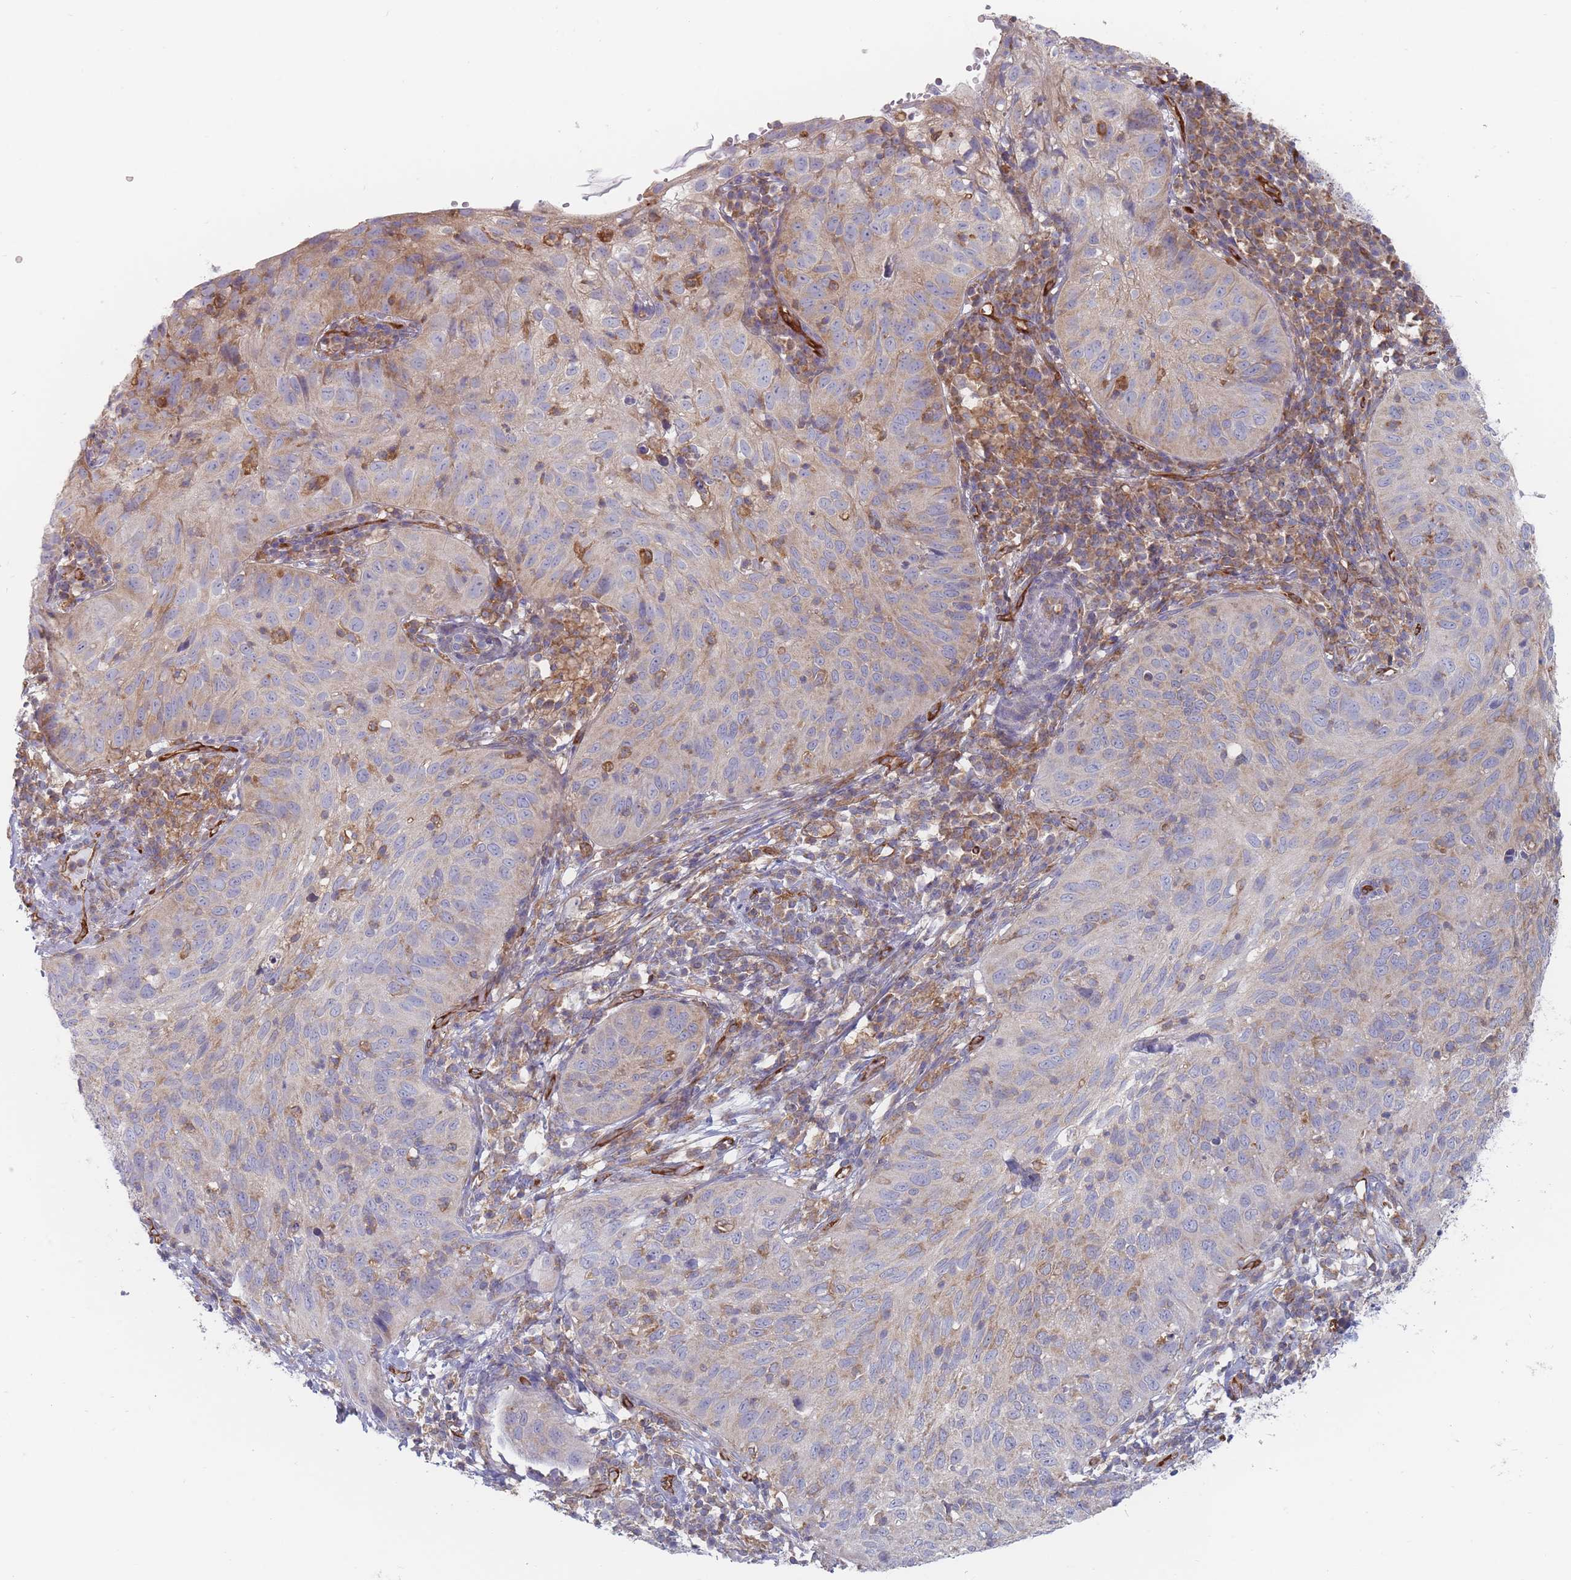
{"staining": {"intensity": "moderate", "quantity": "<25%", "location": "cytoplasmic/membranous"}, "tissue": "cervical cancer", "cell_type": "Tumor cells", "image_type": "cancer", "snomed": [{"axis": "morphology", "description": "Squamous cell carcinoma, NOS"}, {"axis": "topography", "description": "Cervix"}], "caption": "A high-resolution histopathology image shows immunohistochemistry (IHC) staining of cervical squamous cell carcinoma, which displays moderate cytoplasmic/membranous expression in approximately <25% of tumor cells.", "gene": "MAP1S", "patient": {"sex": "female", "age": 30}}